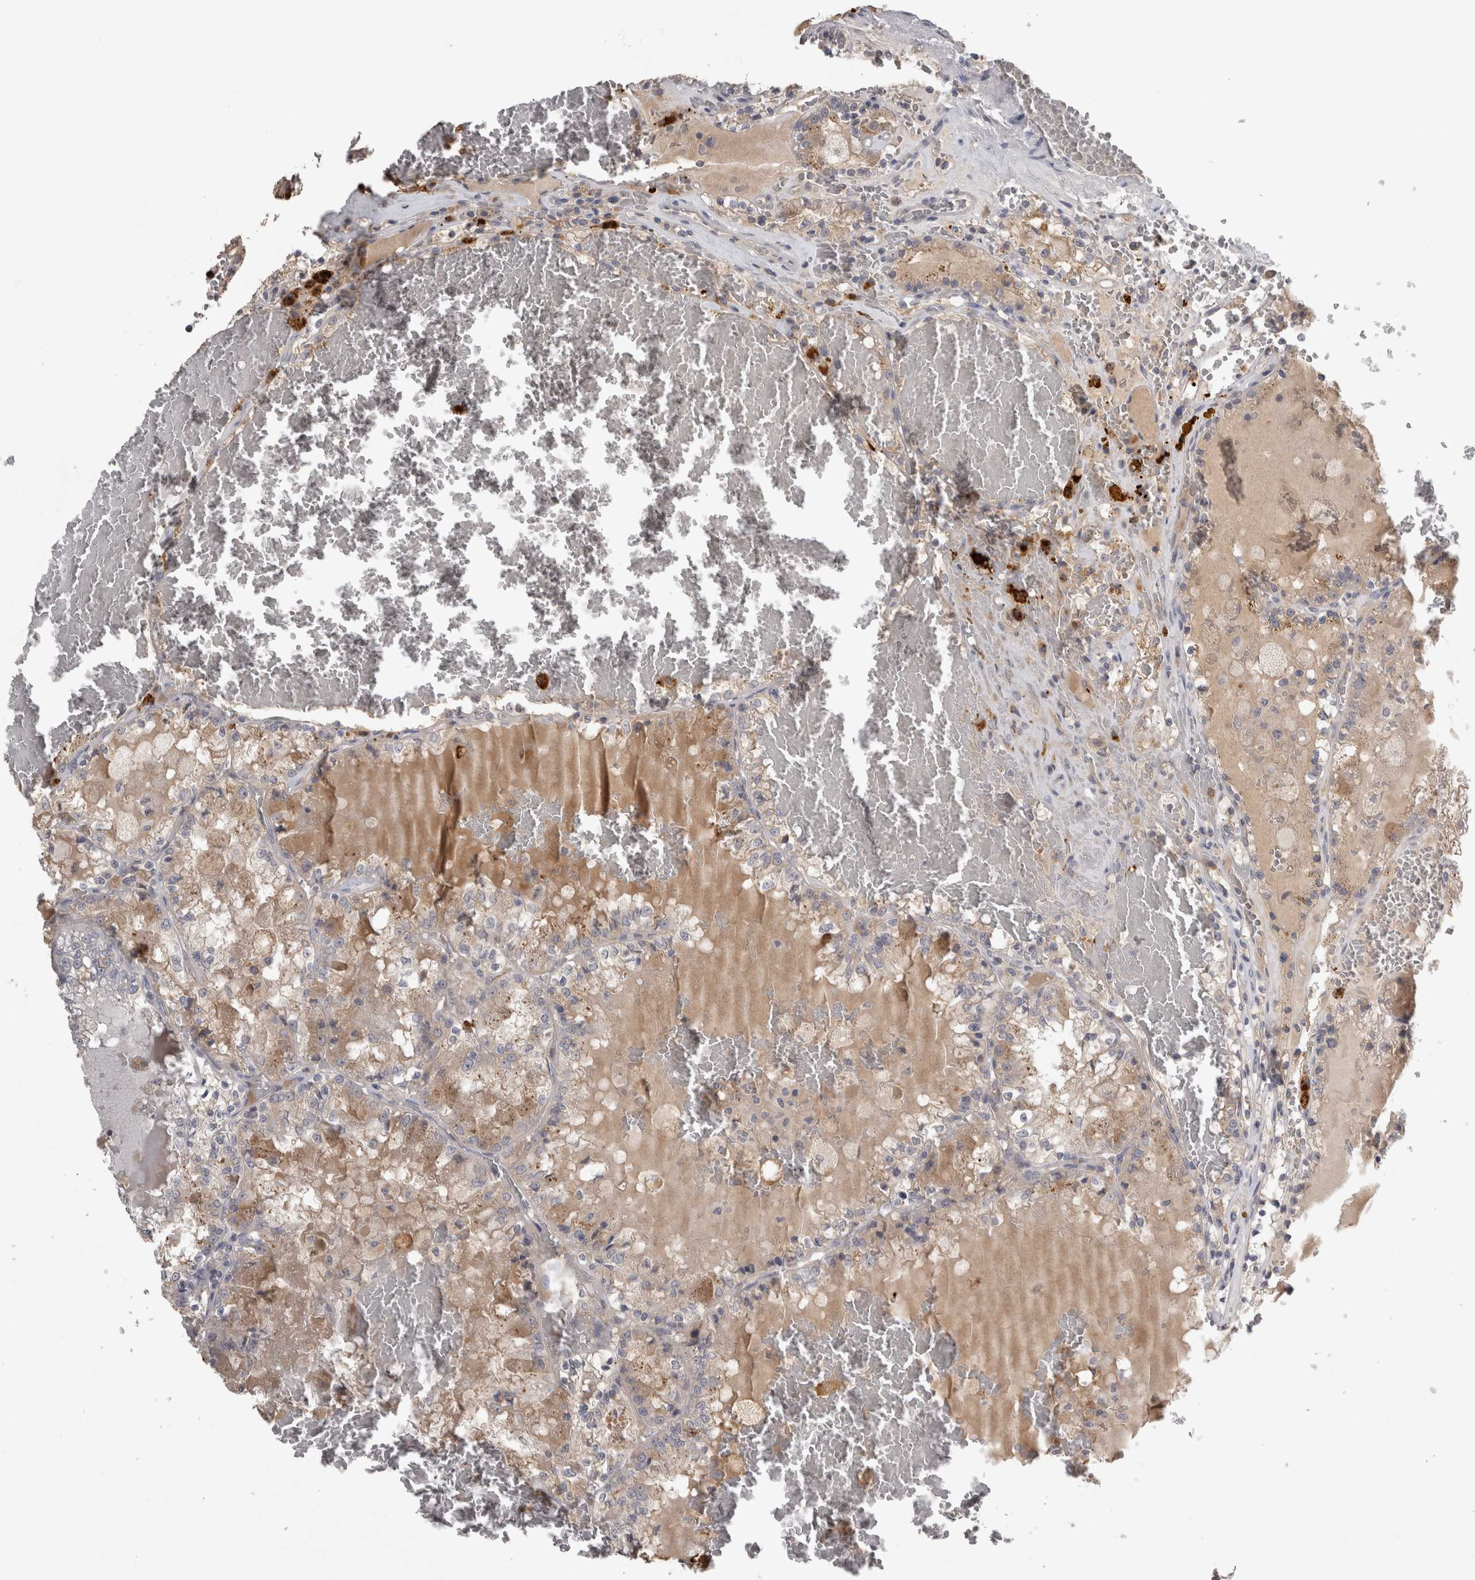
{"staining": {"intensity": "weak", "quantity": ">75%", "location": "cytoplasmic/membranous"}, "tissue": "renal cancer", "cell_type": "Tumor cells", "image_type": "cancer", "snomed": [{"axis": "morphology", "description": "Adenocarcinoma, NOS"}, {"axis": "topography", "description": "Kidney"}], "caption": "There is low levels of weak cytoplasmic/membranous positivity in tumor cells of renal cancer, as demonstrated by immunohistochemical staining (brown color).", "gene": "SLC22A11", "patient": {"sex": "female", "age": 56}}